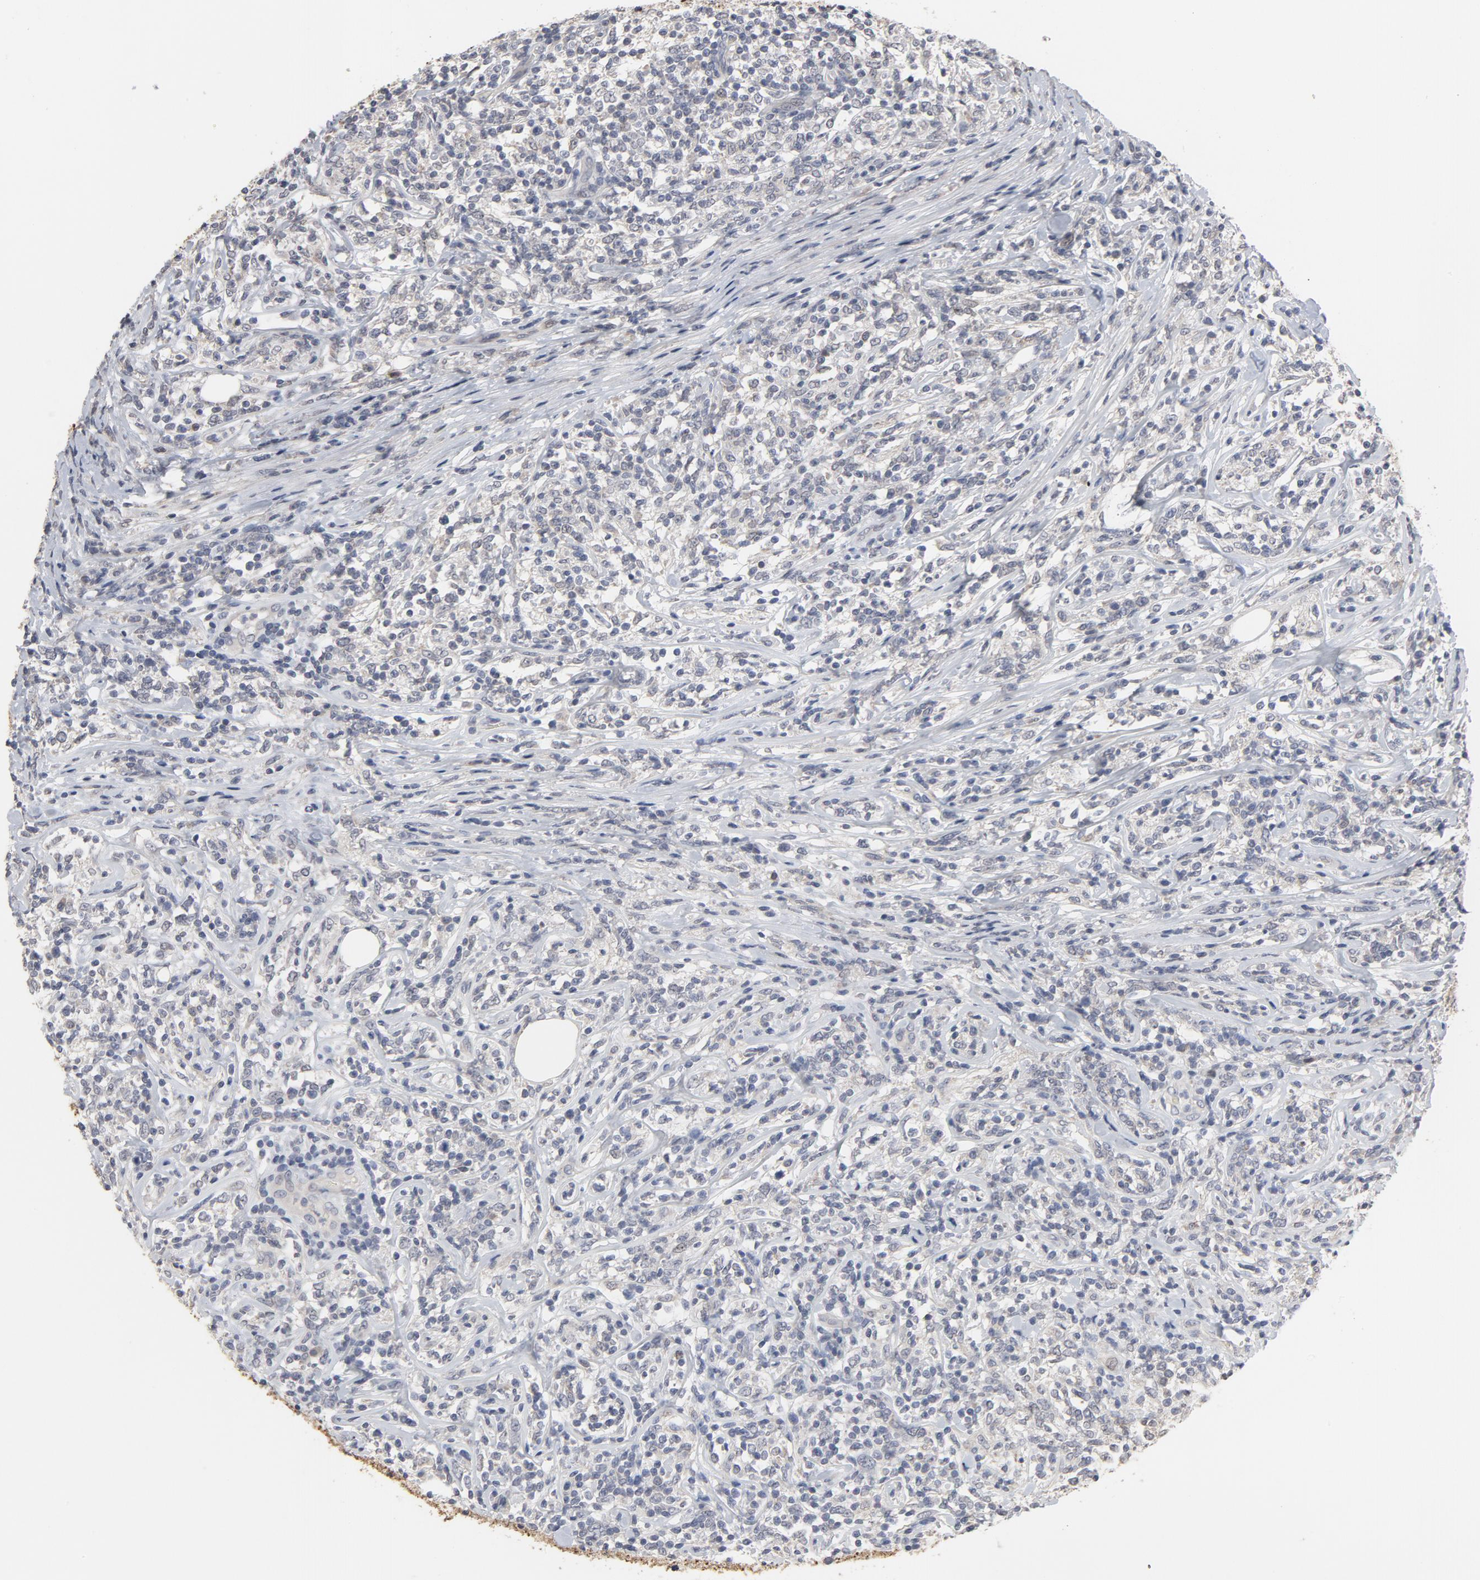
{"staining": {"intensity": "negative", "quantity": "none", "location": "none"}, "tissue": "lymphoma", "cell_type": "Tumor cells", "image_type": "cancer", "snomed": [{"axis": "morphology", "description": "Malignant lymphoma, non-Hodgkin's type, High grade"}, {"axis": "topography", "description": "Lymph node"}], "caption": "This is an immunohistochemistry photomicrograph of human high-grade malignant lymphoma, non-Hodgkin's type. There is no staining in tumor cells.", "gene": "PPP1R1B", "patient": {"sex": "female", "age": 84}}